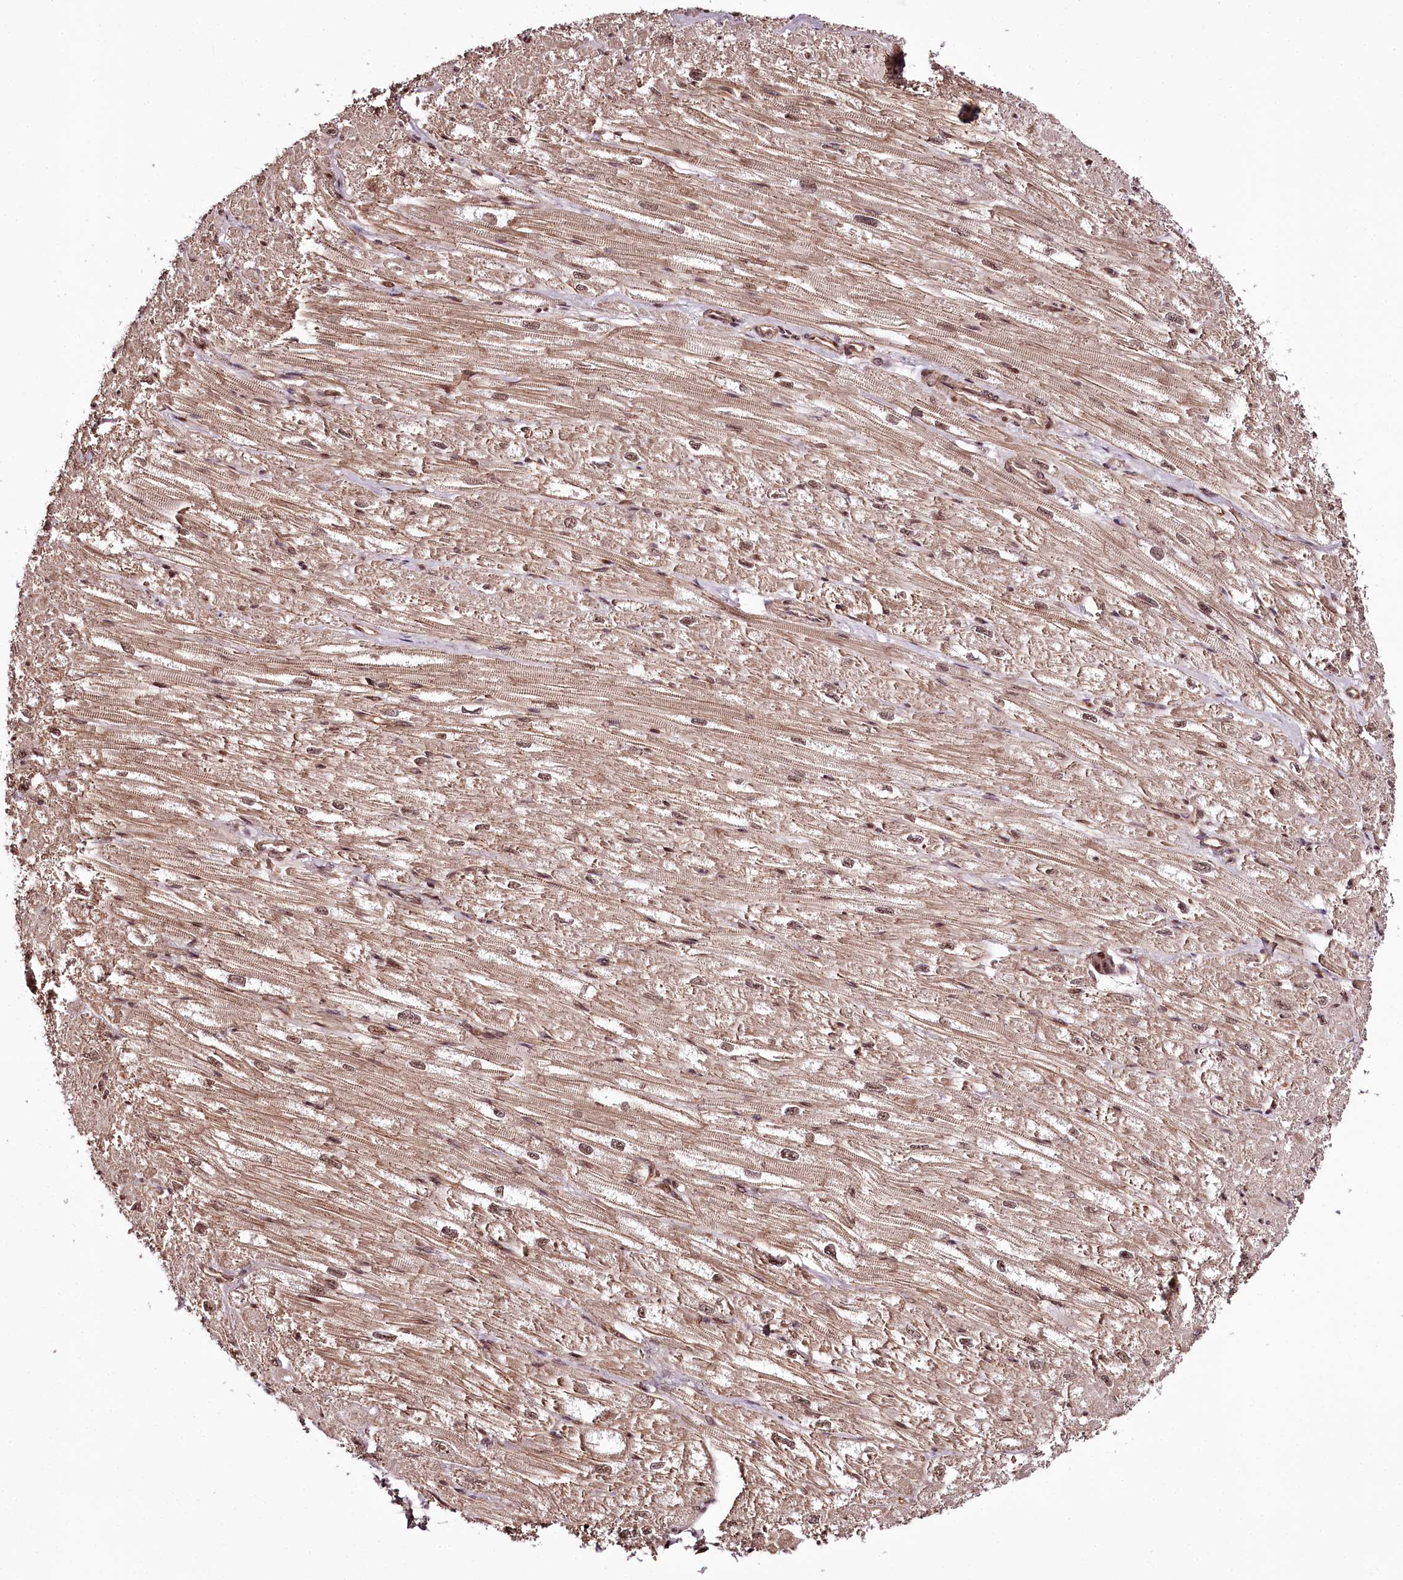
{"staining": {"intensity": "moderate", "quantity": ">75%", "location": "cytoplasmic/membranous,nuclear"}, "tissue": "heart muscle", "cell_type": "Cardiomyocytes", "image_type": "normal", "snomed": [{"axis": "morphology", "description": "Normal tissue, NOS"}, {"axis": "topography", "description": "Heart"}], "caption": "Moderate cytoplasmic/membranous,nuclear protein positivity is appreciated in approximately >75% of cardiomyocytes in heart muscle.", "gene": "TTC33", "patient": {"sex": "male", "age": 50}}